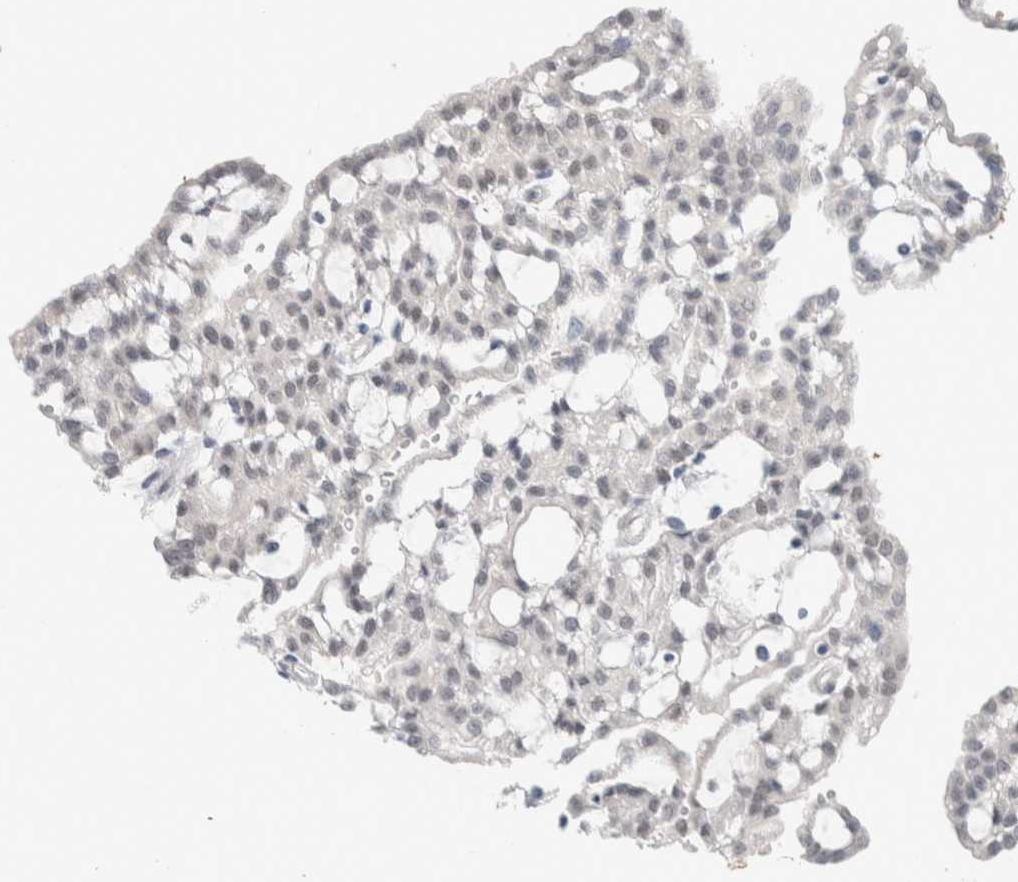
{"staining": {"intensity": "negative", "quantity": "none", "location": "none"}, "tissue": "renal cancer", "cell_type": "Tumor cells", "image_type": "cancer", "snomed": [{"axis": "morphology", "description": "Adenocarcinoma, NOS"}, {"axis": "topography", "description": "Kidney"}], "caption": "The micrograph demonstrates no significant expression in tumor cells of renal cancer.", "gene": "PRMT1", "patient": {"sex": "male", "age": 63}}